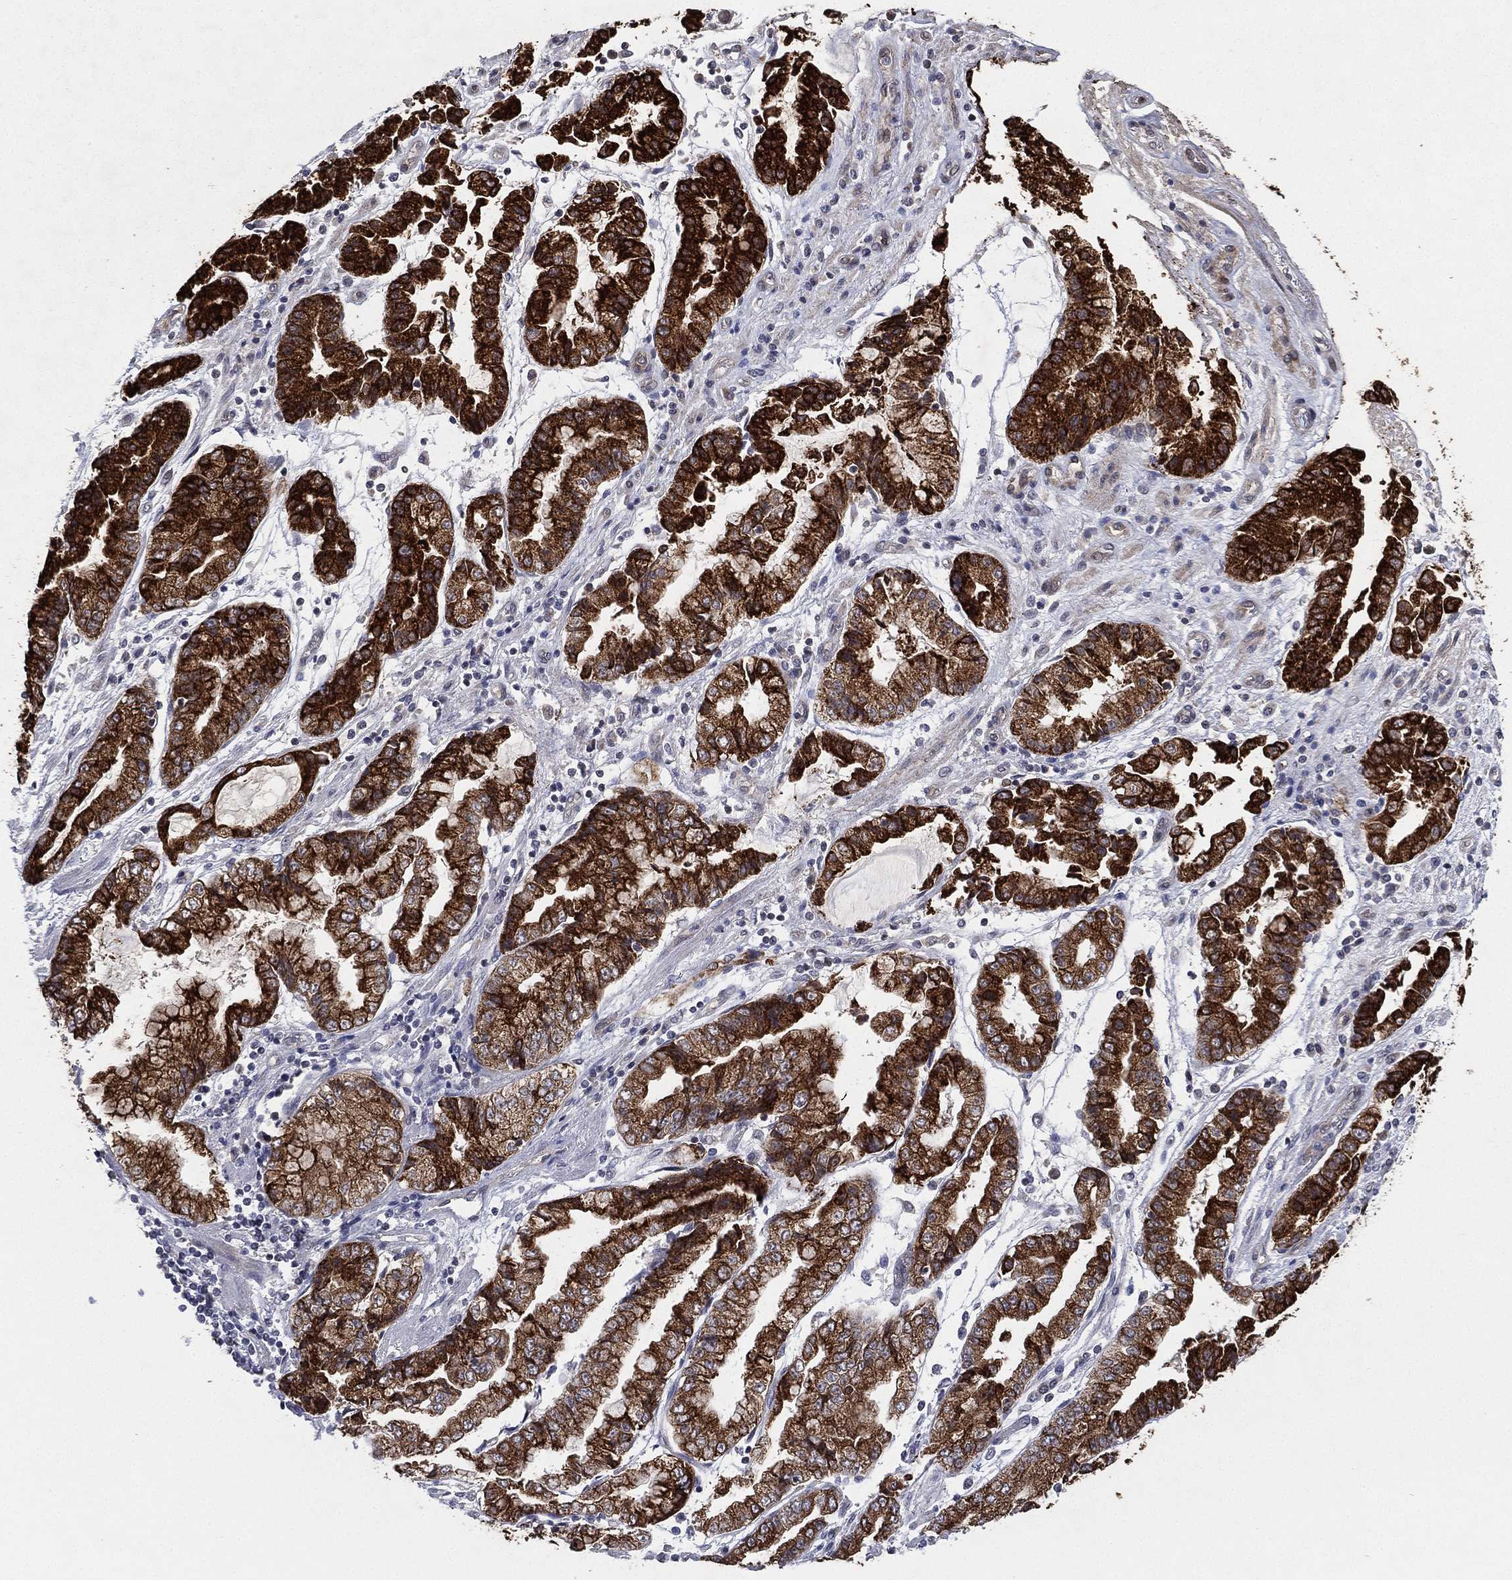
{"staining": {"intensity": "strong", "quantity": ">75%", "location": "cytoplasmic/membranous"}, "tissue": "stomach cancer", "cell_type": "Tumor cells", "image_type": "cancer", "snomed": [{"axis": "morphology", "description": "Adenocarcinoma, NOS"}, {"axis": "topography", "description": "Stomach, upper"}], "caption": "High-power microscopy captured an IHC histopathology image of stomach cancer, revealing strong cytoplasmic/membranous positivity in approximately >75% of tumor cells. (DAB IHC, brown staining for protein, blue staining for nuclei).", "gene": "KAT14", "patient": {"sex": "female", "age": 74}}